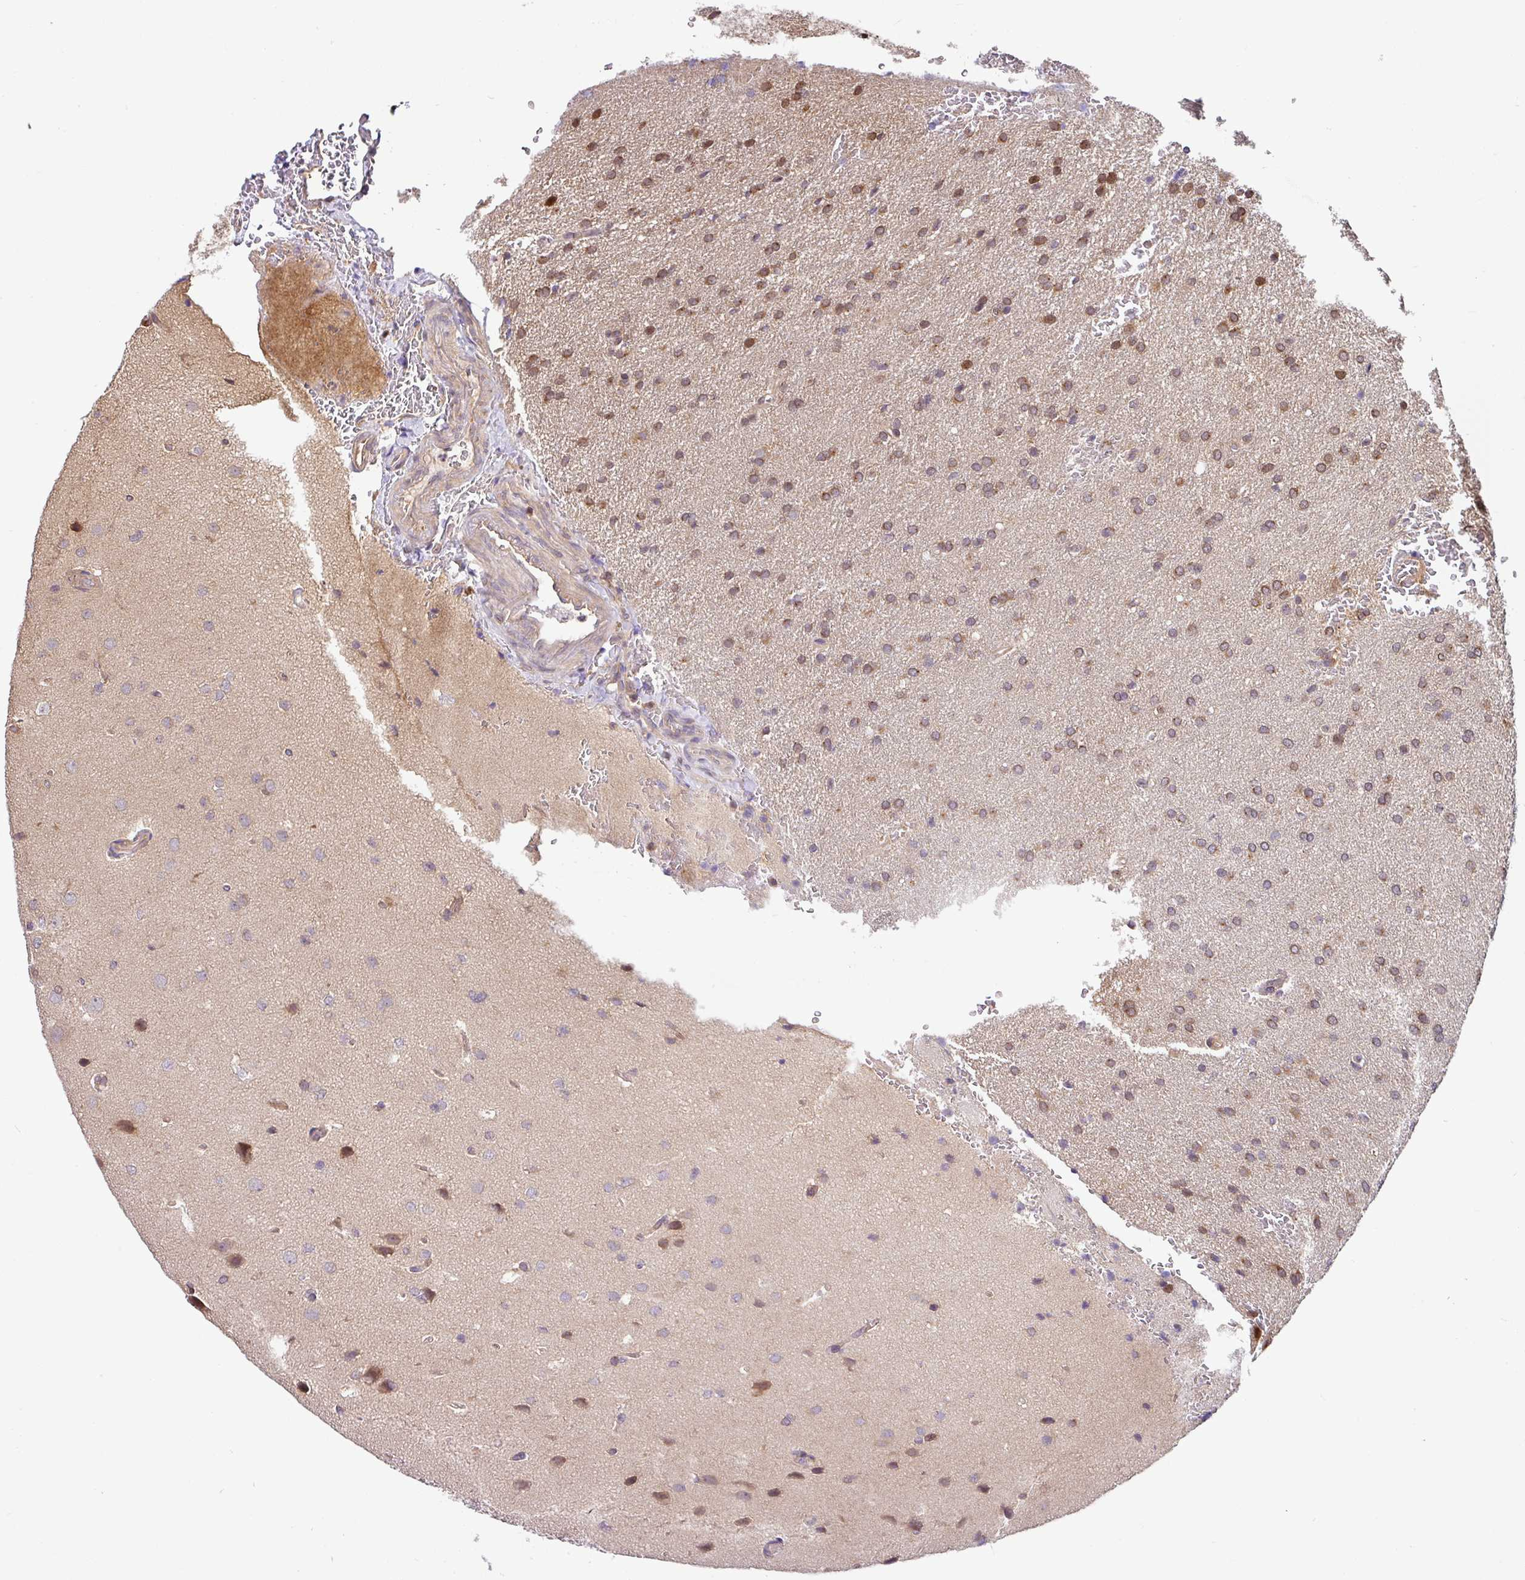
{"staining": {"intensity": "moderate", "quantity": "25%-75%", "location": "cytoplasmic/membranous,nuclear"}, "tissue": "glioma", "cell_type": "Tumor cells", "image_type": "cancer", "snomed": [{"axis": "morphology", "description": "Glioma, malignant, Low grade"}, {"axis": "topography", "description": "Brain"}], "caption": "A brown stain highlights moderate cytoplasmic/membranous and nuclear positivity of a protein in malignant glioma (low-grade) tumor cells.", "gene": "SHB", "patient": {"sex": "female", "age": 33}}